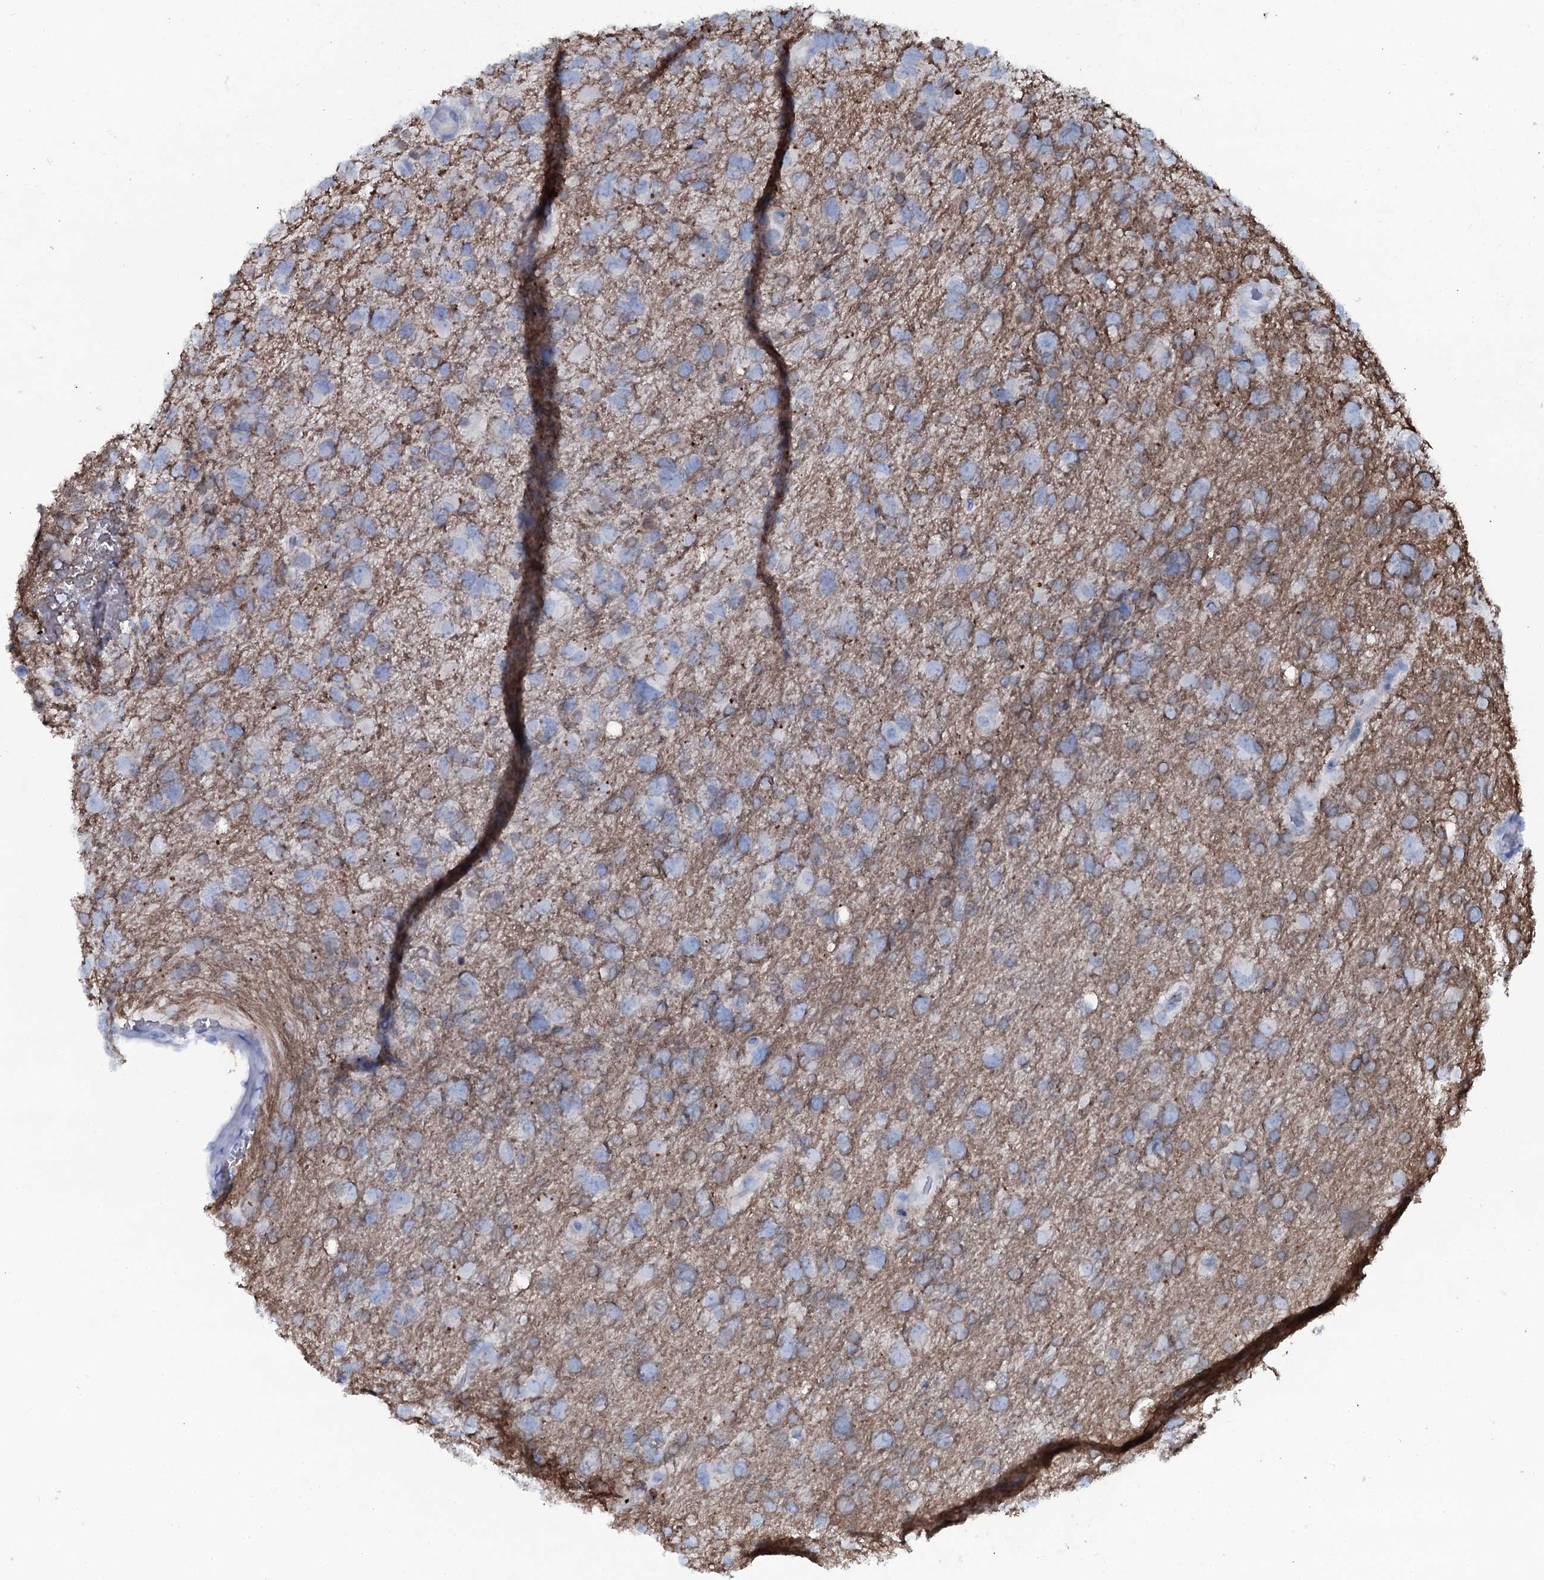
{"staining": {"intensity": "negative", "quantity": "none", "location": "none"}, "tissue": "glioma", "cell_type": "Tumor cells", "image_type": "cancer", "snomed": [{"axis": "morphology", "description": "Glioma, malignant, High grade"}, {"axis": "topography", "description": "Brain"}], "caption": "IHC of glioma reveals no staining in tumor cells.", "gene": "SLC4A7", "patient": {"sex": "male", "age": 61}}